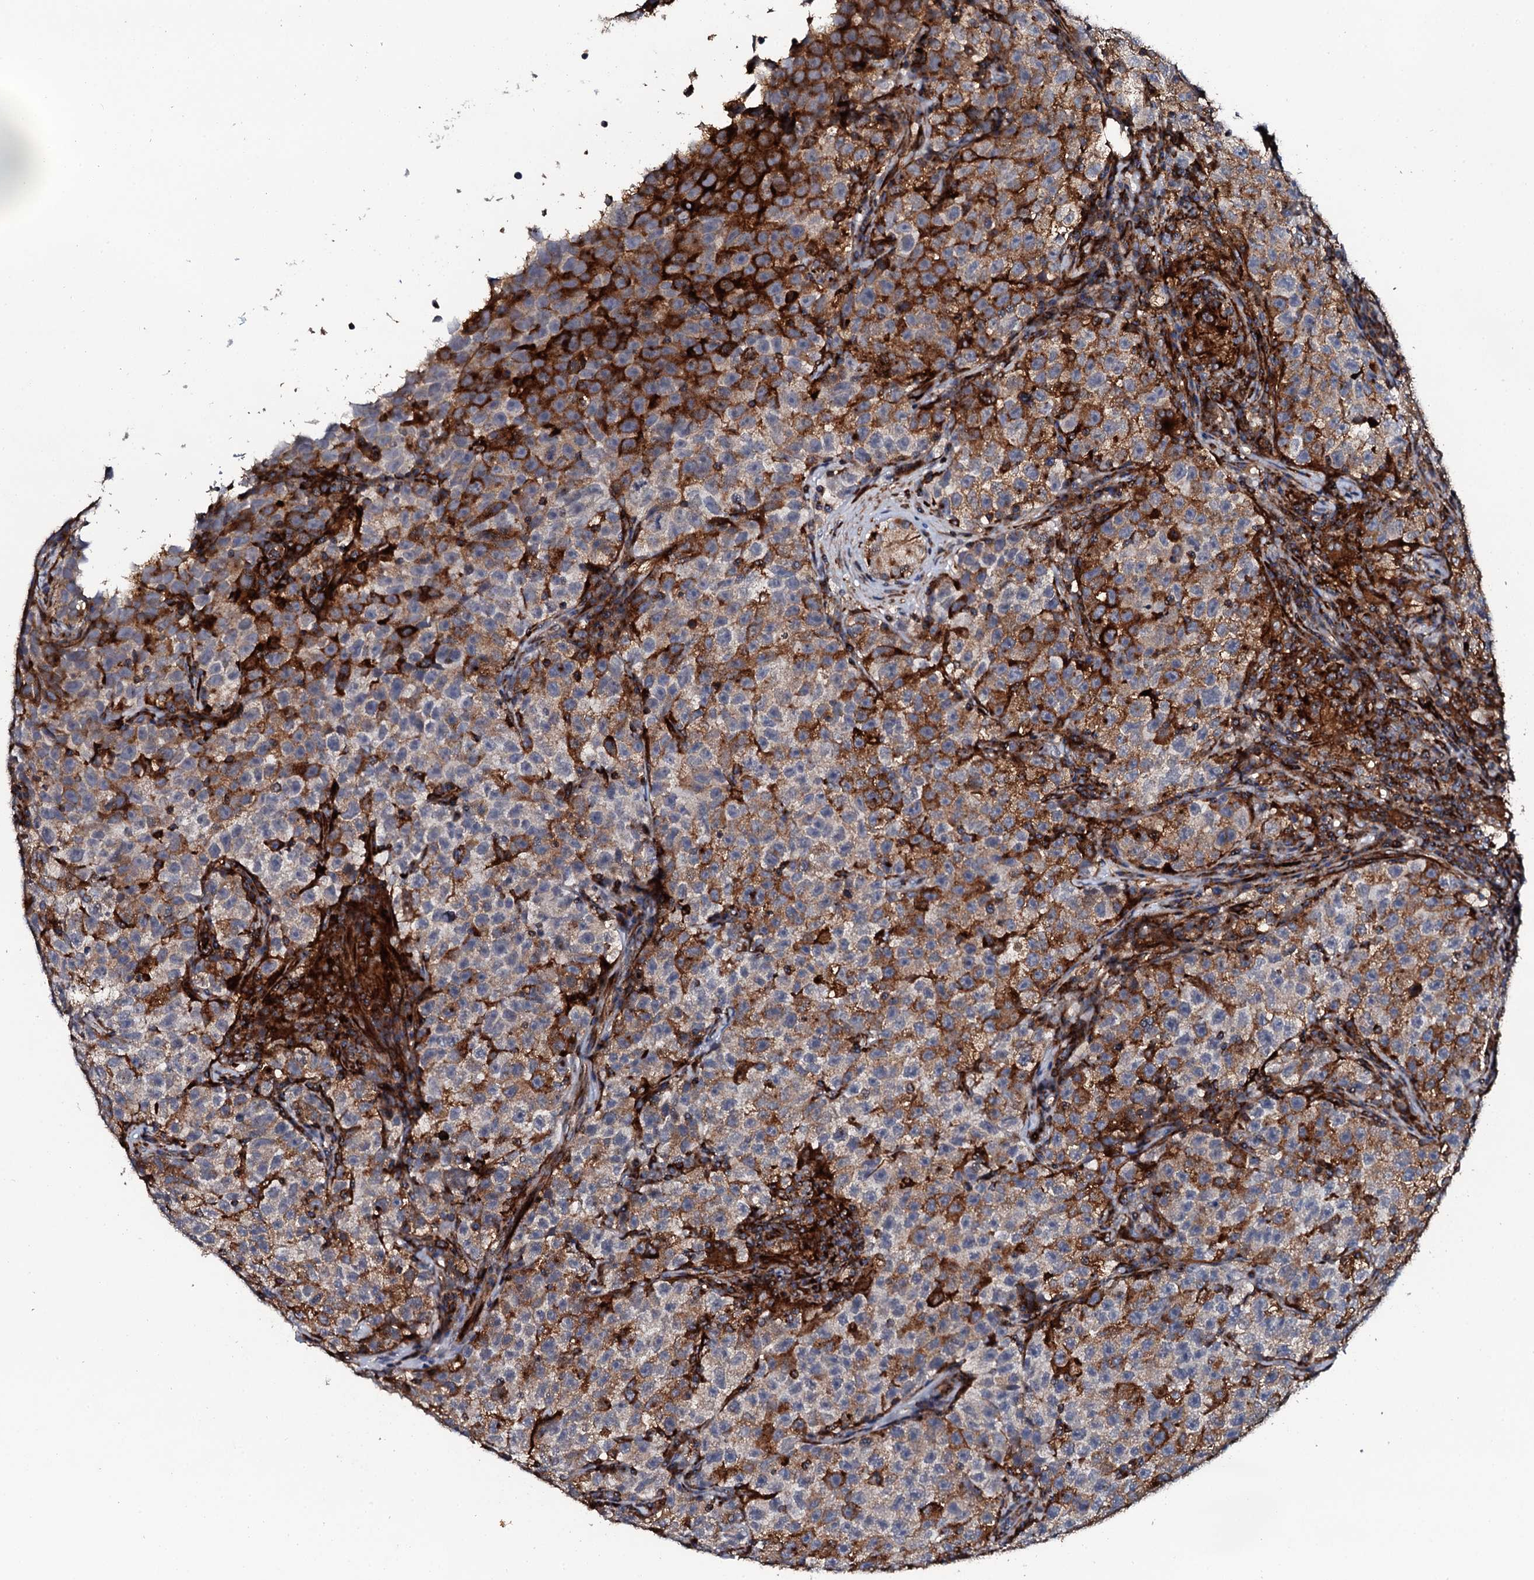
{"staining": {"intensity": "strong", "quantity": "25%-75%", "location": "cytoplasmic/membranous"}, "tissue": "testis cancer", "cell_type": "Tumor cells", "image_type": "cancer", "snomed": [{"axis": "morphology", "description": "Seminoma, NOS"}, {"axis": "topography", "description": "Testis"}], "caption": "A high-resolution histopathology image shows immunohistochemistry staining of testis cancer, which shows strong cytoplasmic/membranous positivity in approximately 25%-75% of tumor cells.", "gene": "VAMP8", "patient": {"sex": "male", "age": 22}}